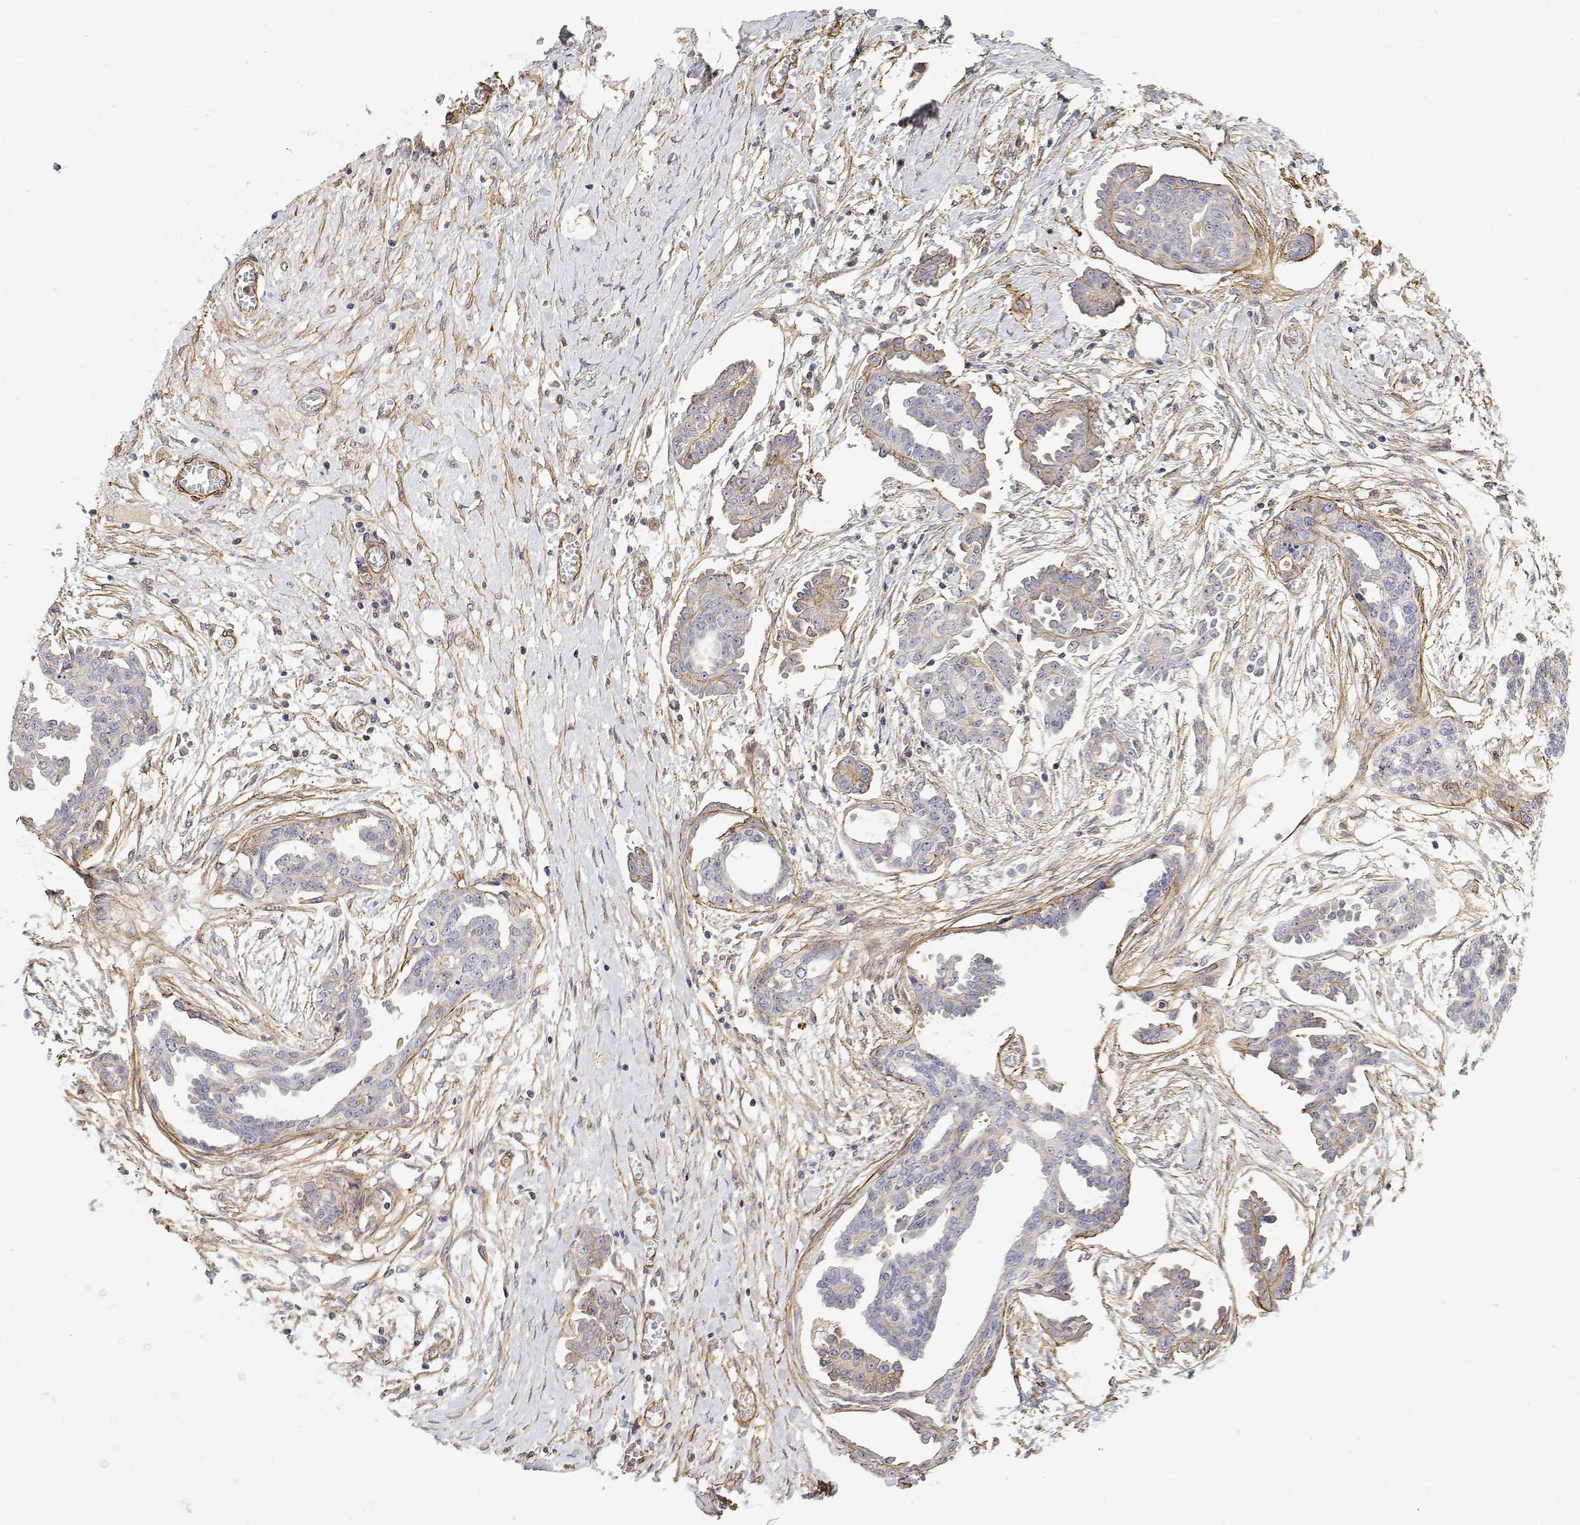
{"staining": {"intensity": "weak", "quantity": "<25%", "location": "cytoplasmic/membranous"}, "tissue": "ovarian cancer", "cell_type": "Tumor cells", "image_type": "cancer", "snomed": [{"axis": "morphology", "description": "Cystadenocarcinoma, serous, NOS"}, {"axis": "topography", "description": "Ovary"}], "caption": "The image shows no significant staining in tumor cells of ovarian cancer (serous cystadenocarcinoma).", "gene": "SOWAHD", "patient": {"sex": "female", "age": 71}}